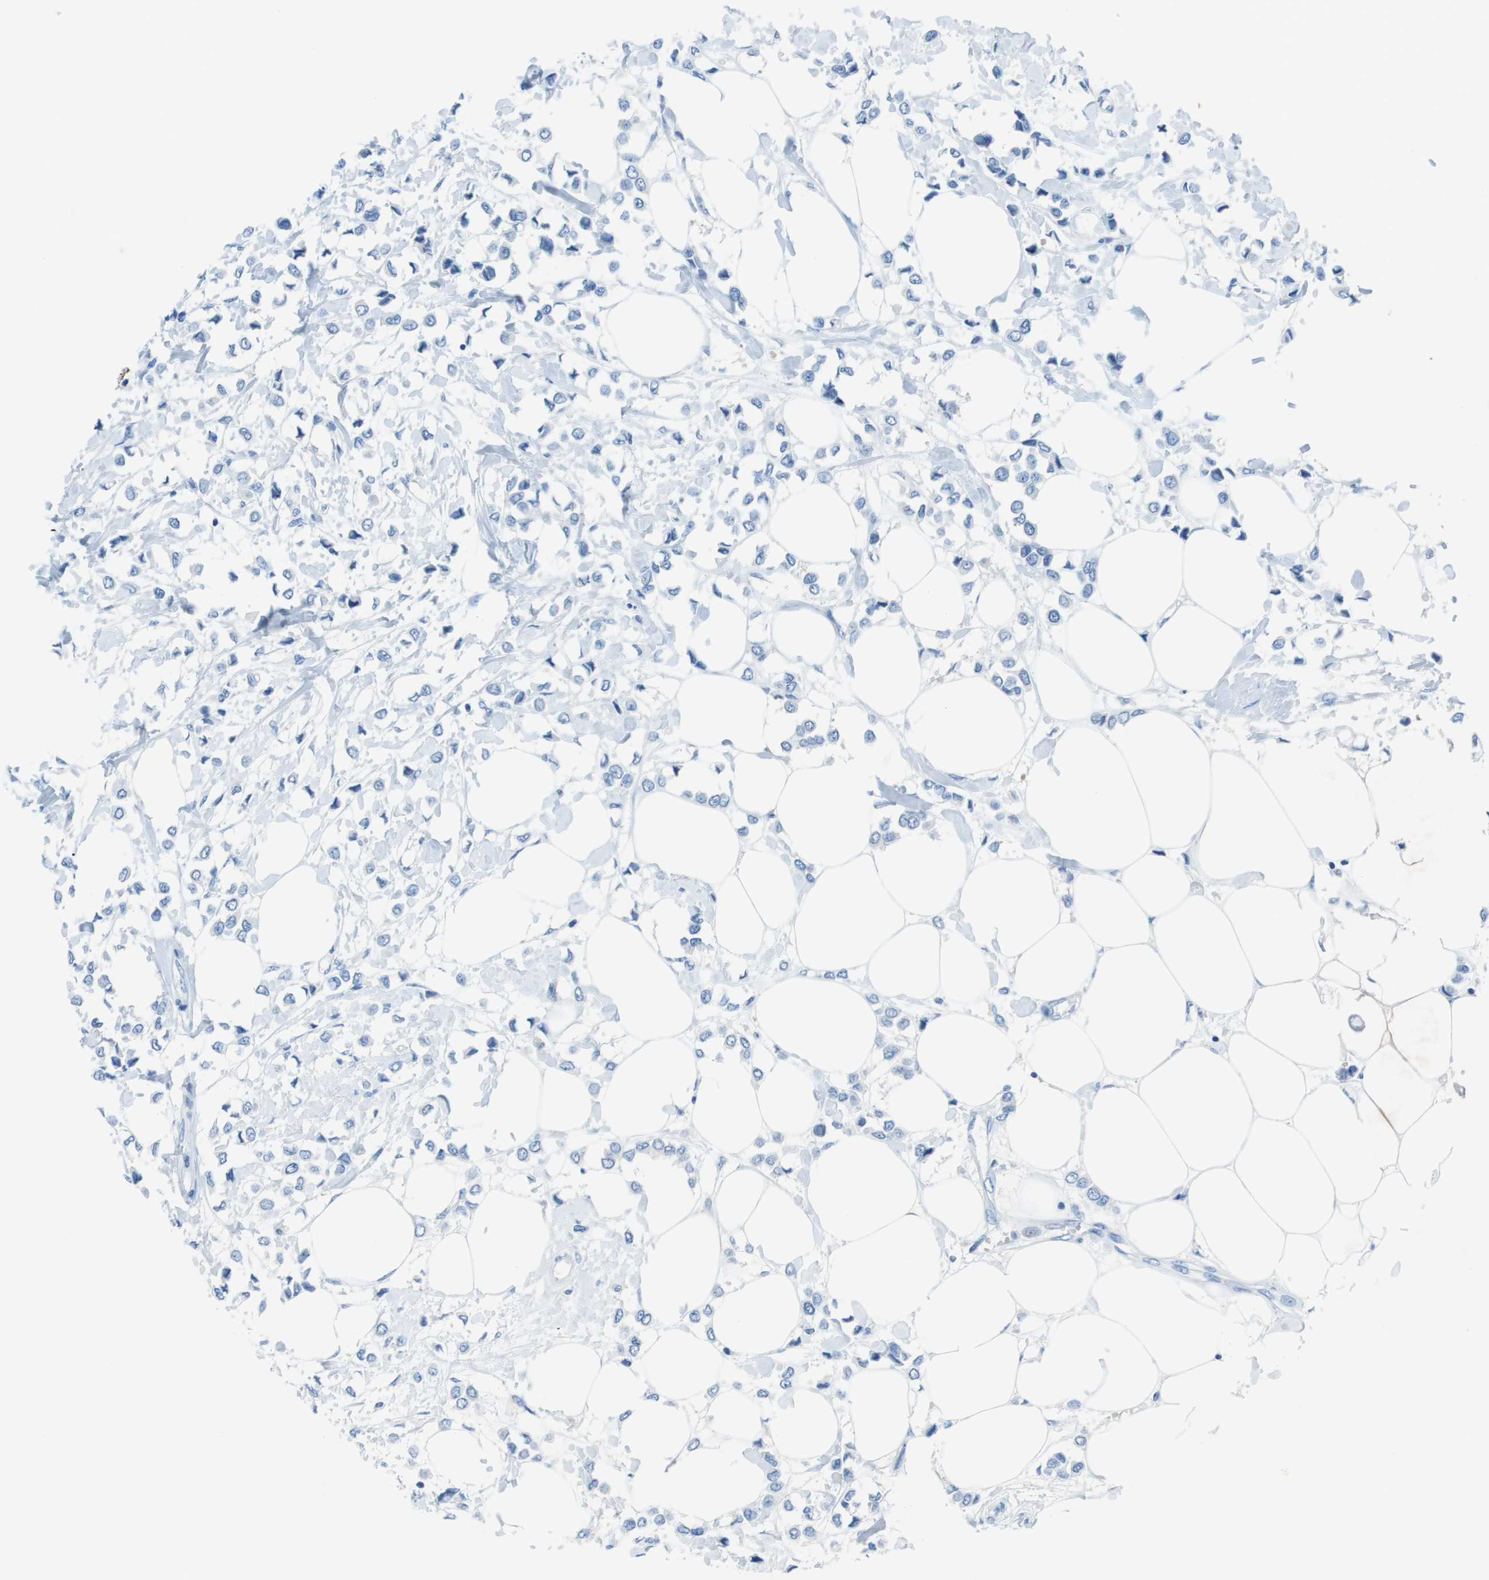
{"staining": {"intensity": "negative", "quantity": "none", "location": "none"}, "tissue": "breast cancer", "cell_type": "Tumor cells", "image_type": "cancer", "snomed": [{"axis": "morphology", "description": "Lobular carcinoma"}, {"axis": "topography", "description": "Breast"}], "caption": "An immunohistochemistry (IHC) image of breast cancer (lobular carcinoma) is shown. There is no staining in tumor cells of breast cancer (lobular carcinoma).", "gene": "STIP1", "patient": {"sex": "female", "age": 51}}